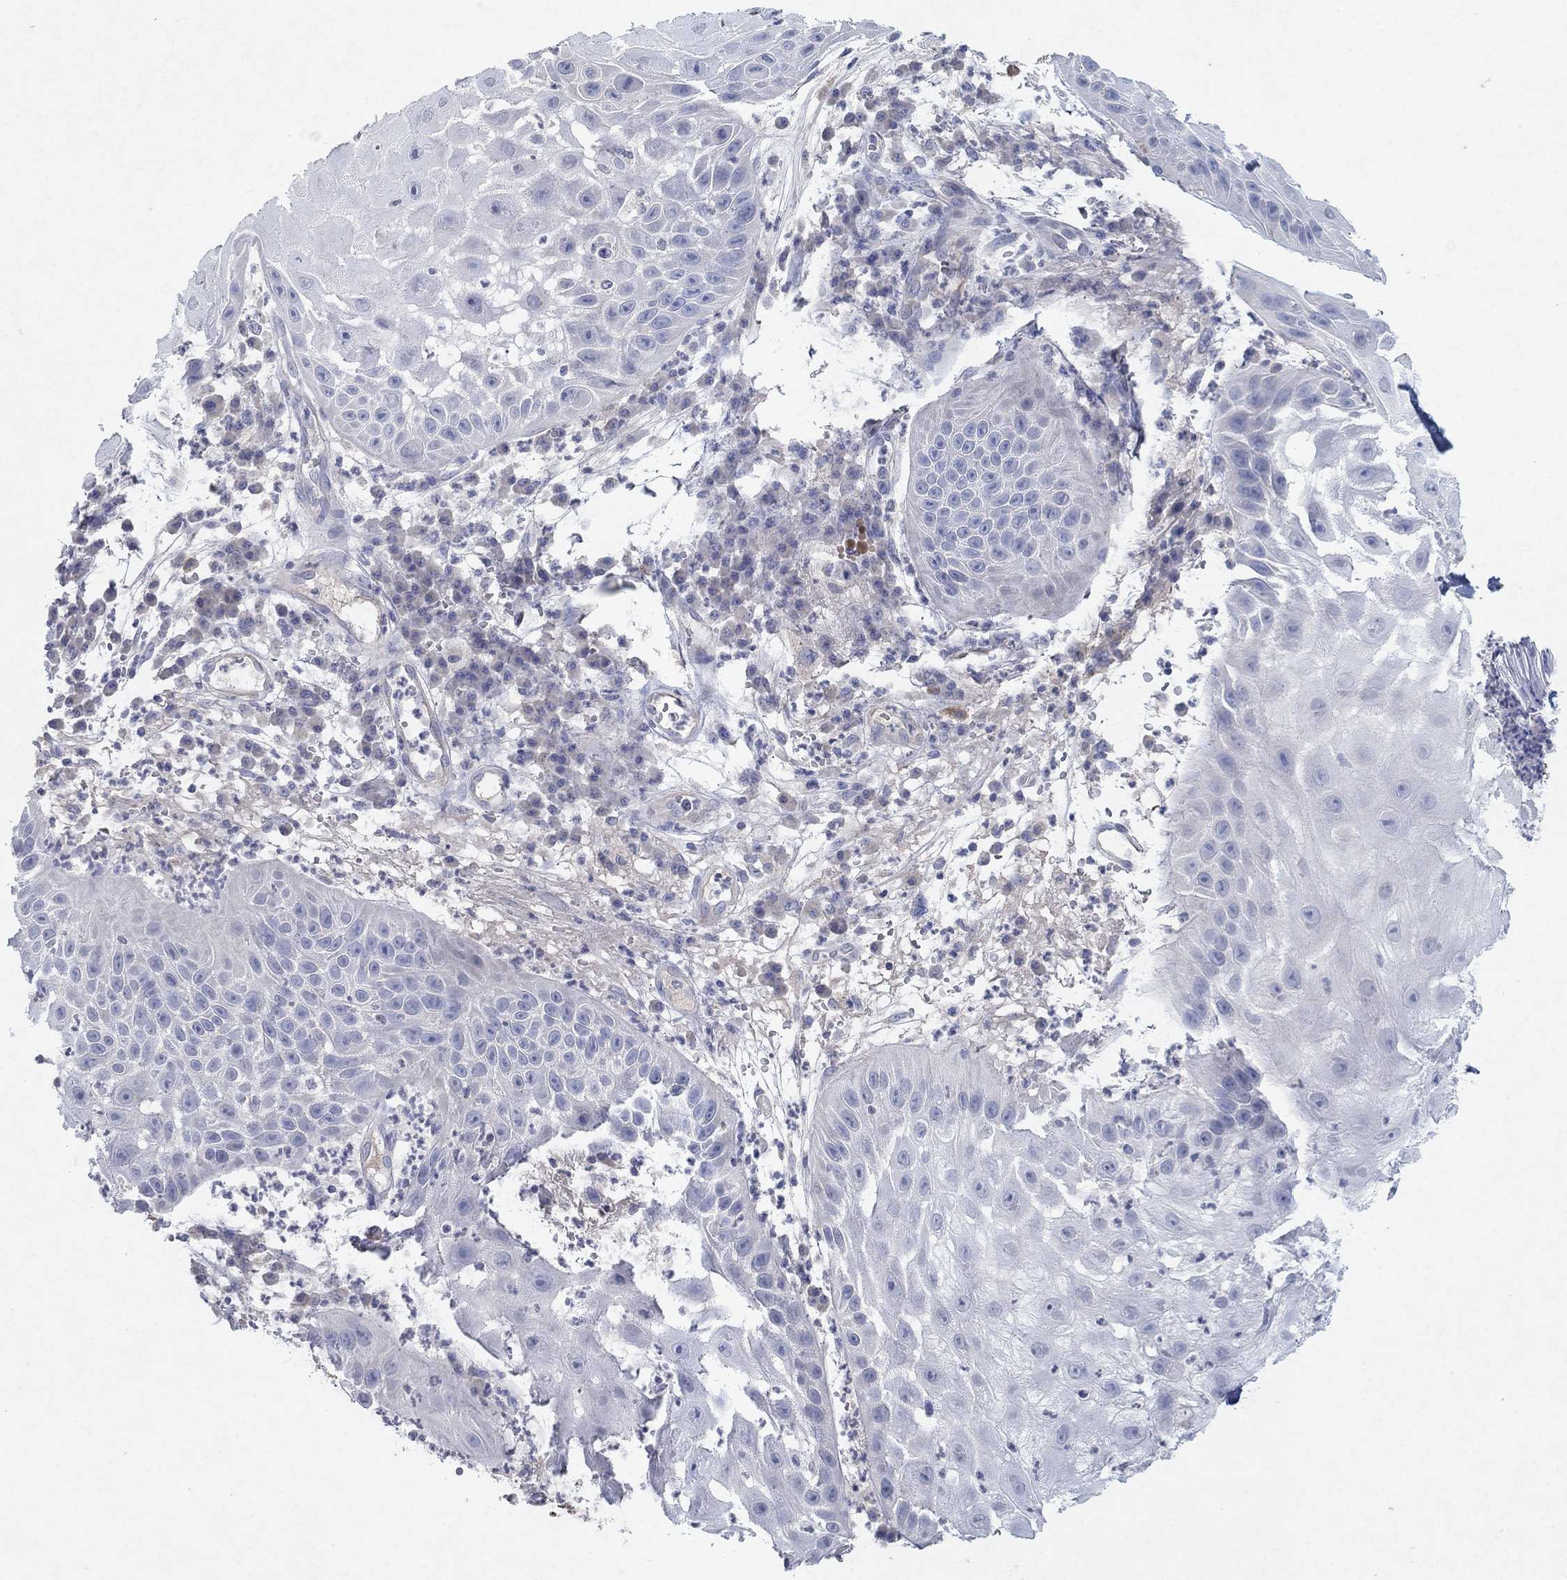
{"staining": {"intensity": "negative", "quantity": "none", "location": "none"}, "tissue": "skin cancer", "cell_type": "Tumor cells", "image_type": "cancer", "snomed": [{"axis": "morphology", "description": "Normal tissue, NOS"}, {"axis": "morphology", "description": "Squamous cell carcinoma, NOS"}, {"axis": "topography", "description": "Skin"}], "caption": "Tumor cells show no significant protein positivity in skin squamous cell carcinoma.", "gene": "KRT40", "patient": {"sex": "male", "age": 79}}